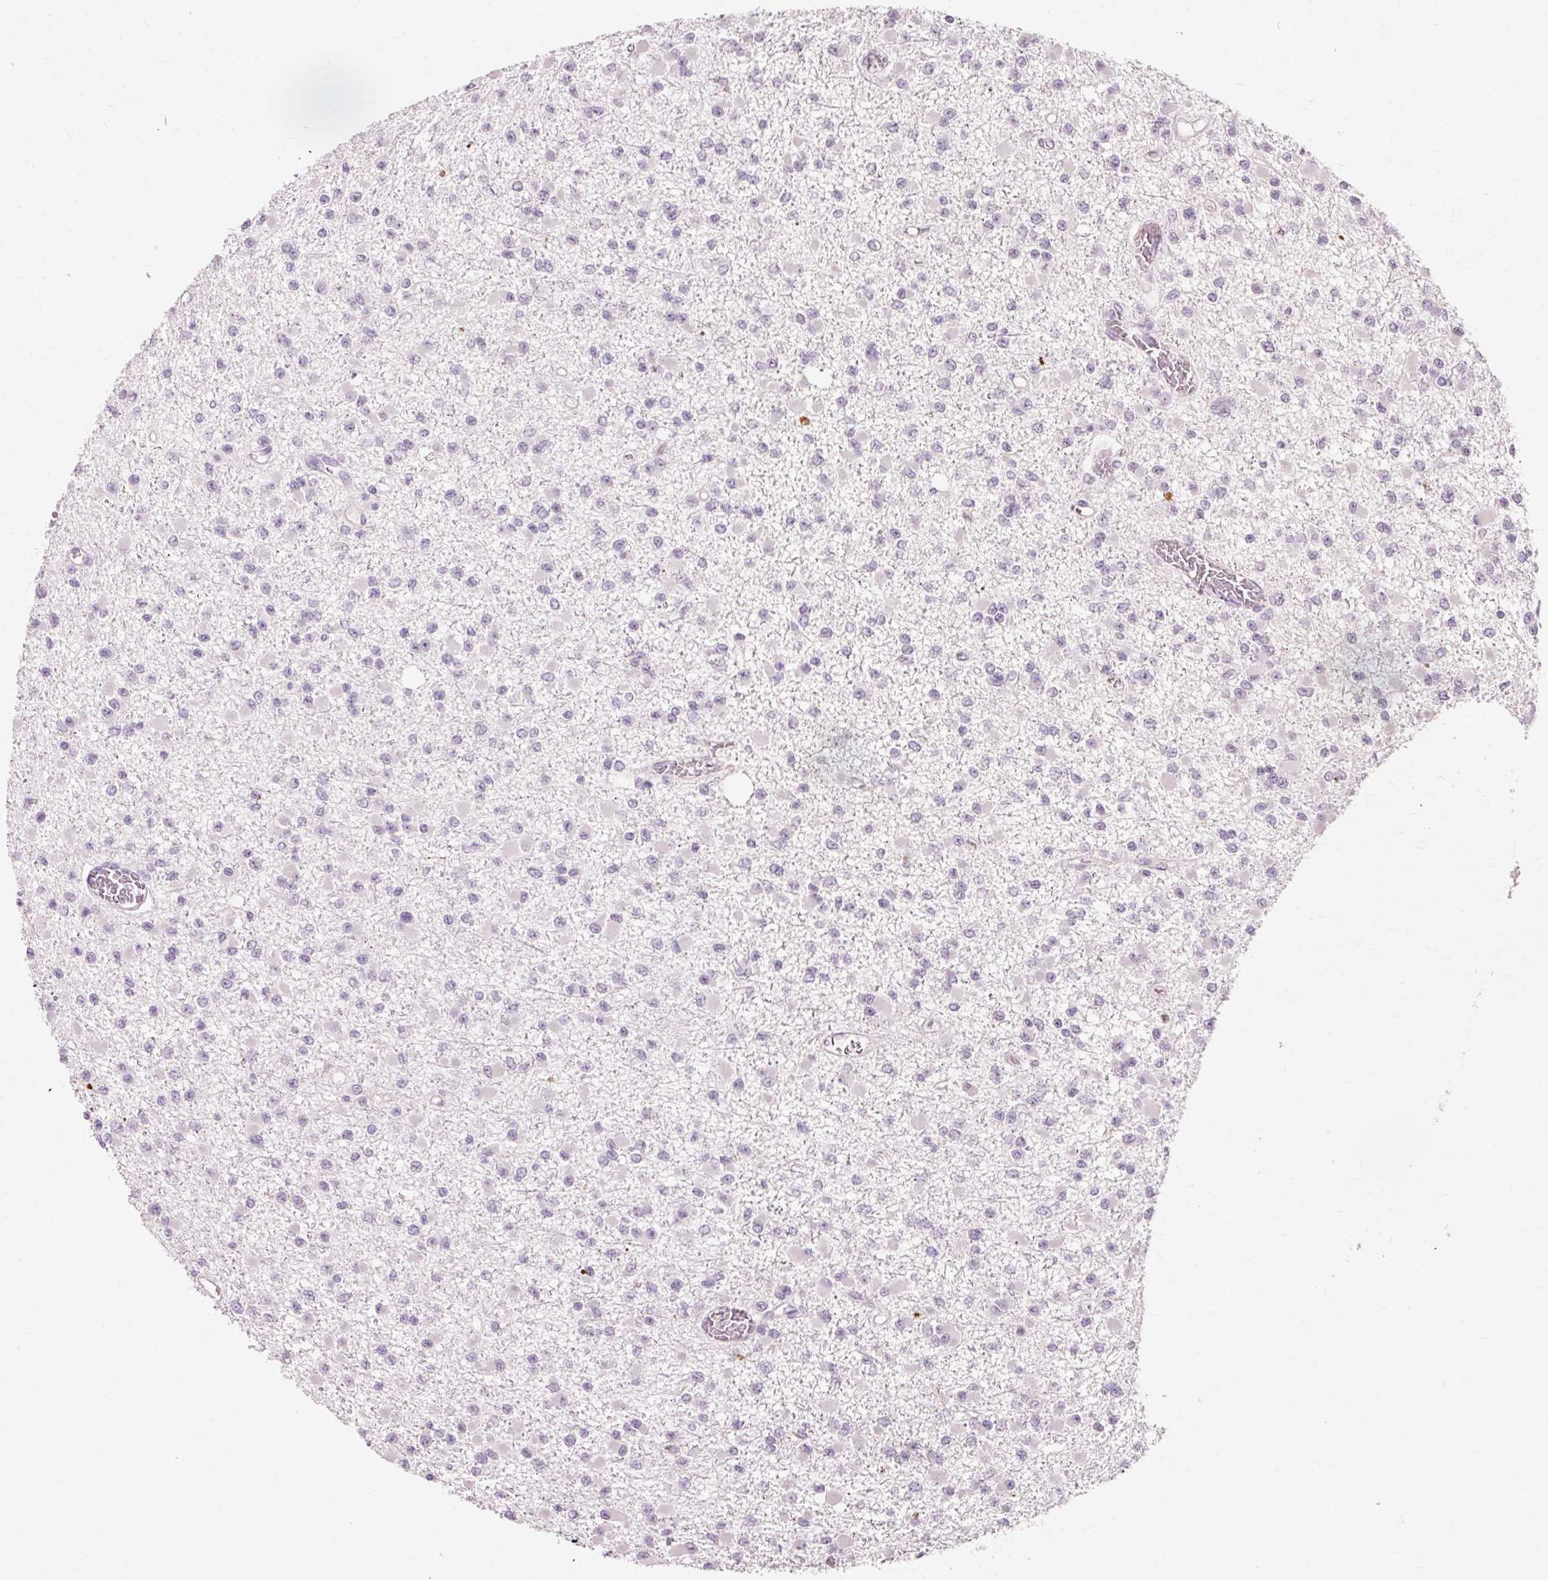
{"staining": {"intensity": "negative", "quantity": "none", "location": "none"}, "tissue": "glioma", "cell_type": "Tumor cells", "image_type": "cancer", "snomed": [{"axis": "morphology", "description": "Glioma, malignant, Low grade"}, {"axis": "topography", "description": "Brain"}], "caption": "A photomicrograph of glioma stained for a protein exhibits no brown staining in tumor cells.", "gene": "VN1R2", "patient": {"sex": "female", "age": 22}}